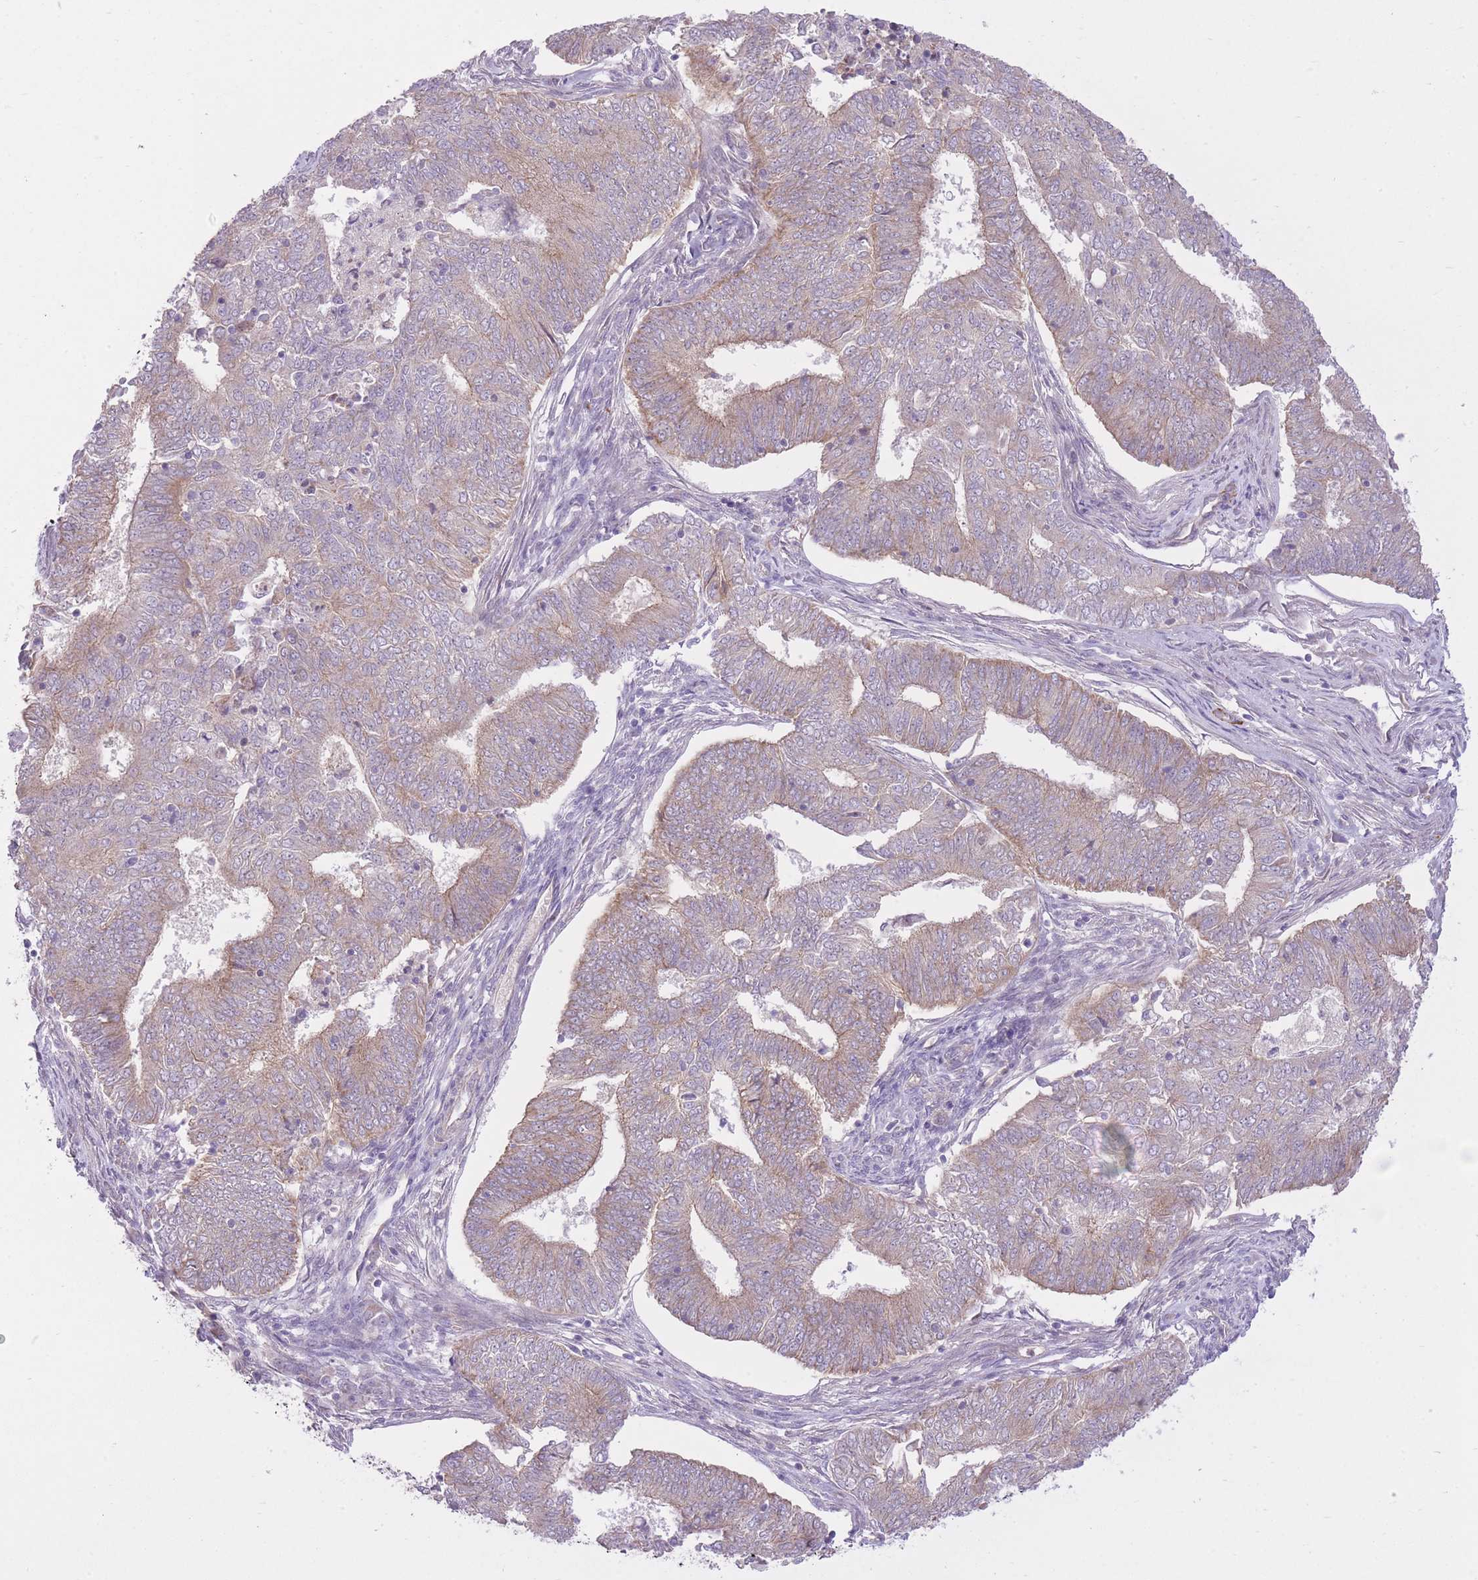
{"staining": {"intensity": "weak", "quantity": "25%-75%", "location": "cytoplasmic/membranous"}, "tissue": "endometrial cancer", "cell_type": "Tumor cells", "image_type": "cancer", "snomed": [{"axis": "morphology", "description": "Adenocarcinoma, NOS"}, {"axis": "topography", "description": "Endometrium"}], "caption": "The micrograph displays a brown stain indicating the presence of a protein in the cytoplasmic/membranous of tumor cells in endometrial cancer.", "gene": "REV1", "patient": {"sex": "female", "age": 62}}